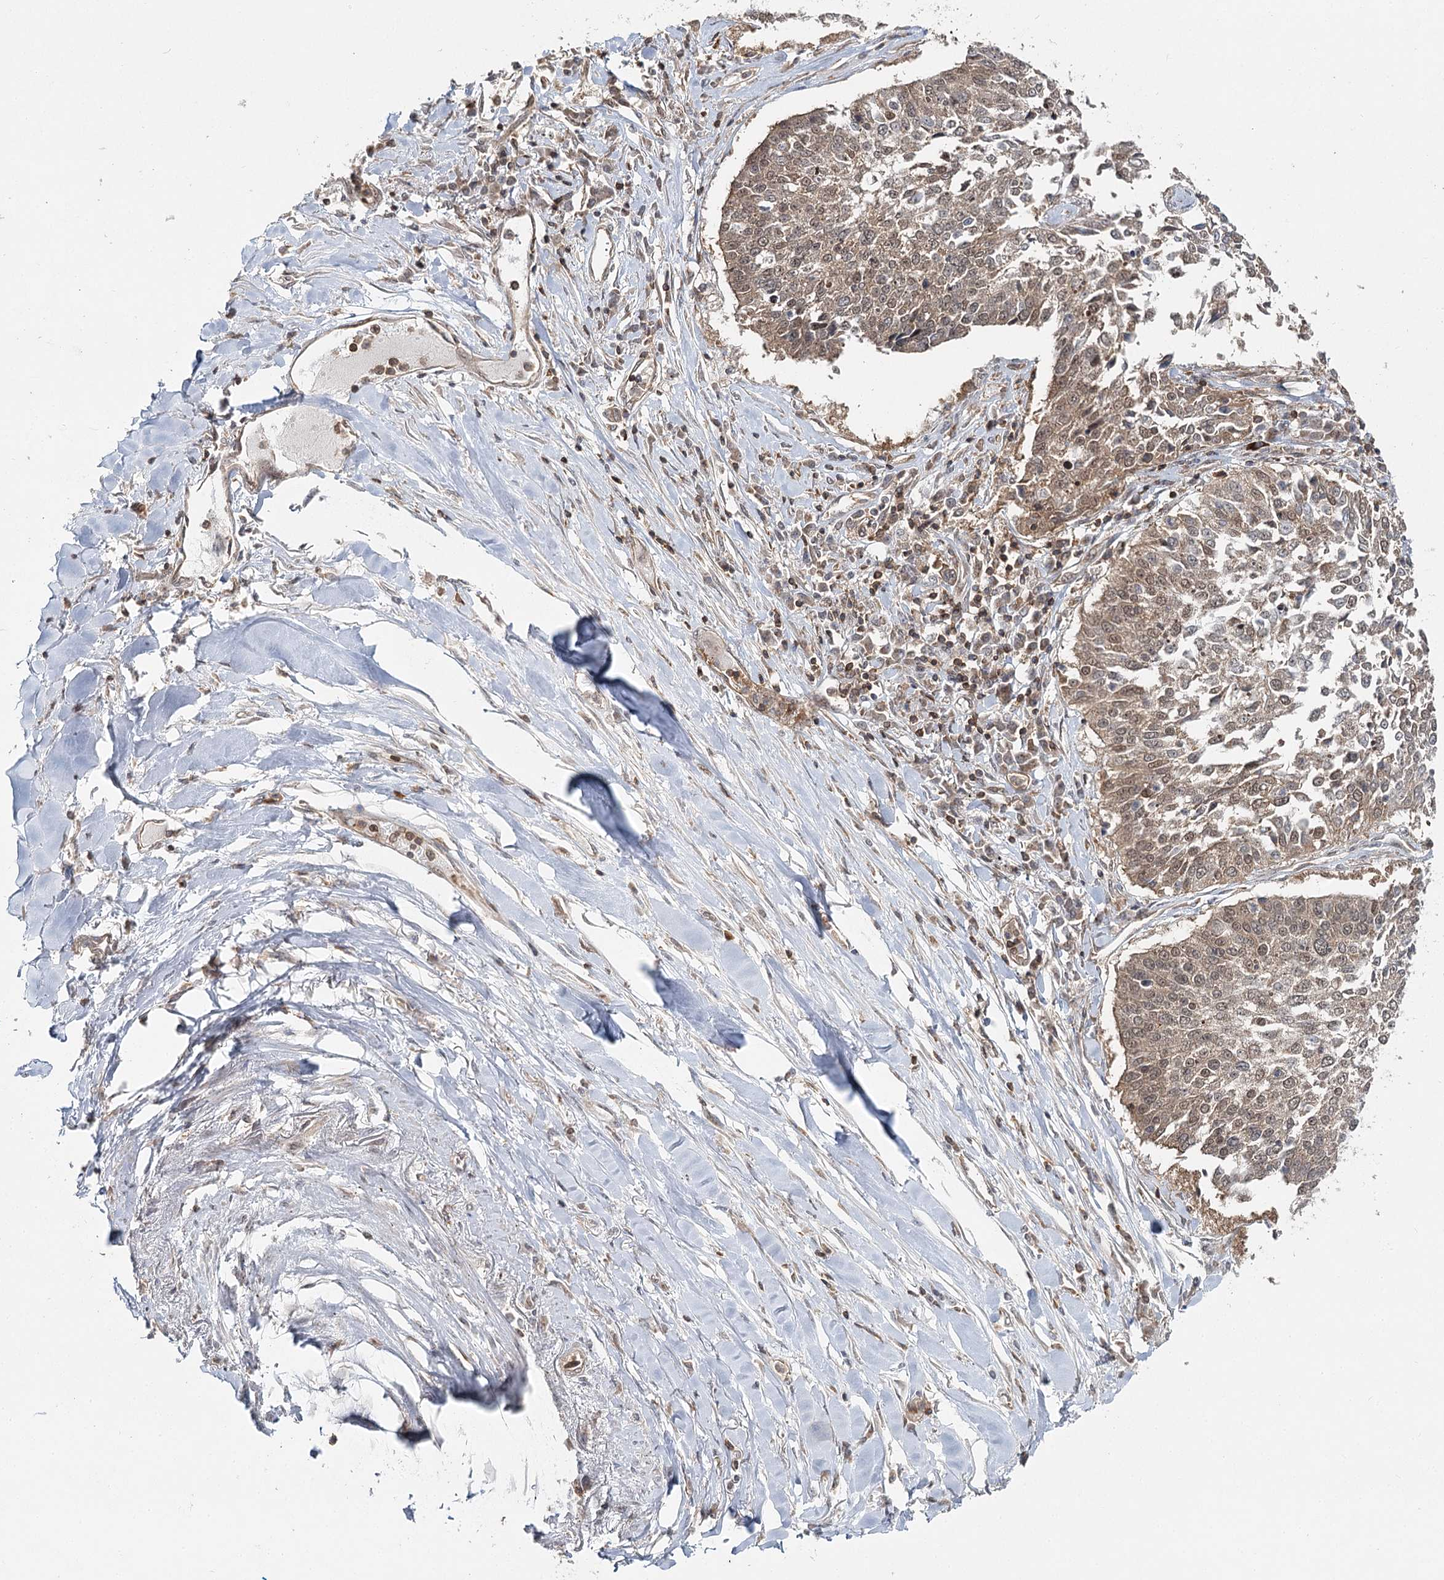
{"staining": {"intensity": "weak", "quantity": ">75%", "location": "cytoplasmic/membranous,nuclear"}, "tissue": "lung cancer", "cell_type": "Tumor cells", "image_type": "cancer", "snomed": [{"axis": "morphology", "description": "Normal tissue, NOS"}, {"axis": "morphology", "description": "Squamous cell carcinoma, NOS"}, {"axis": "topography", "description": "Cartilage tissue"}, {"axis": "topography", "description": "Lung"}, {"axis": "topography", "description": "Peripheral nerve tissue"}], "caption": "A micrograph of human lung squamous cell carcinoma stained for a protein exhibits weak cytoplasmic/membranous and nuclear brown staining in tumor cells. The protein of interest is stained brown, and the nuclei are stained in blue (DAB IHC with brightfield microscopy, high magnification).", "gene": "FAM120B", "patient": {"sex": "female", "age": 49}}